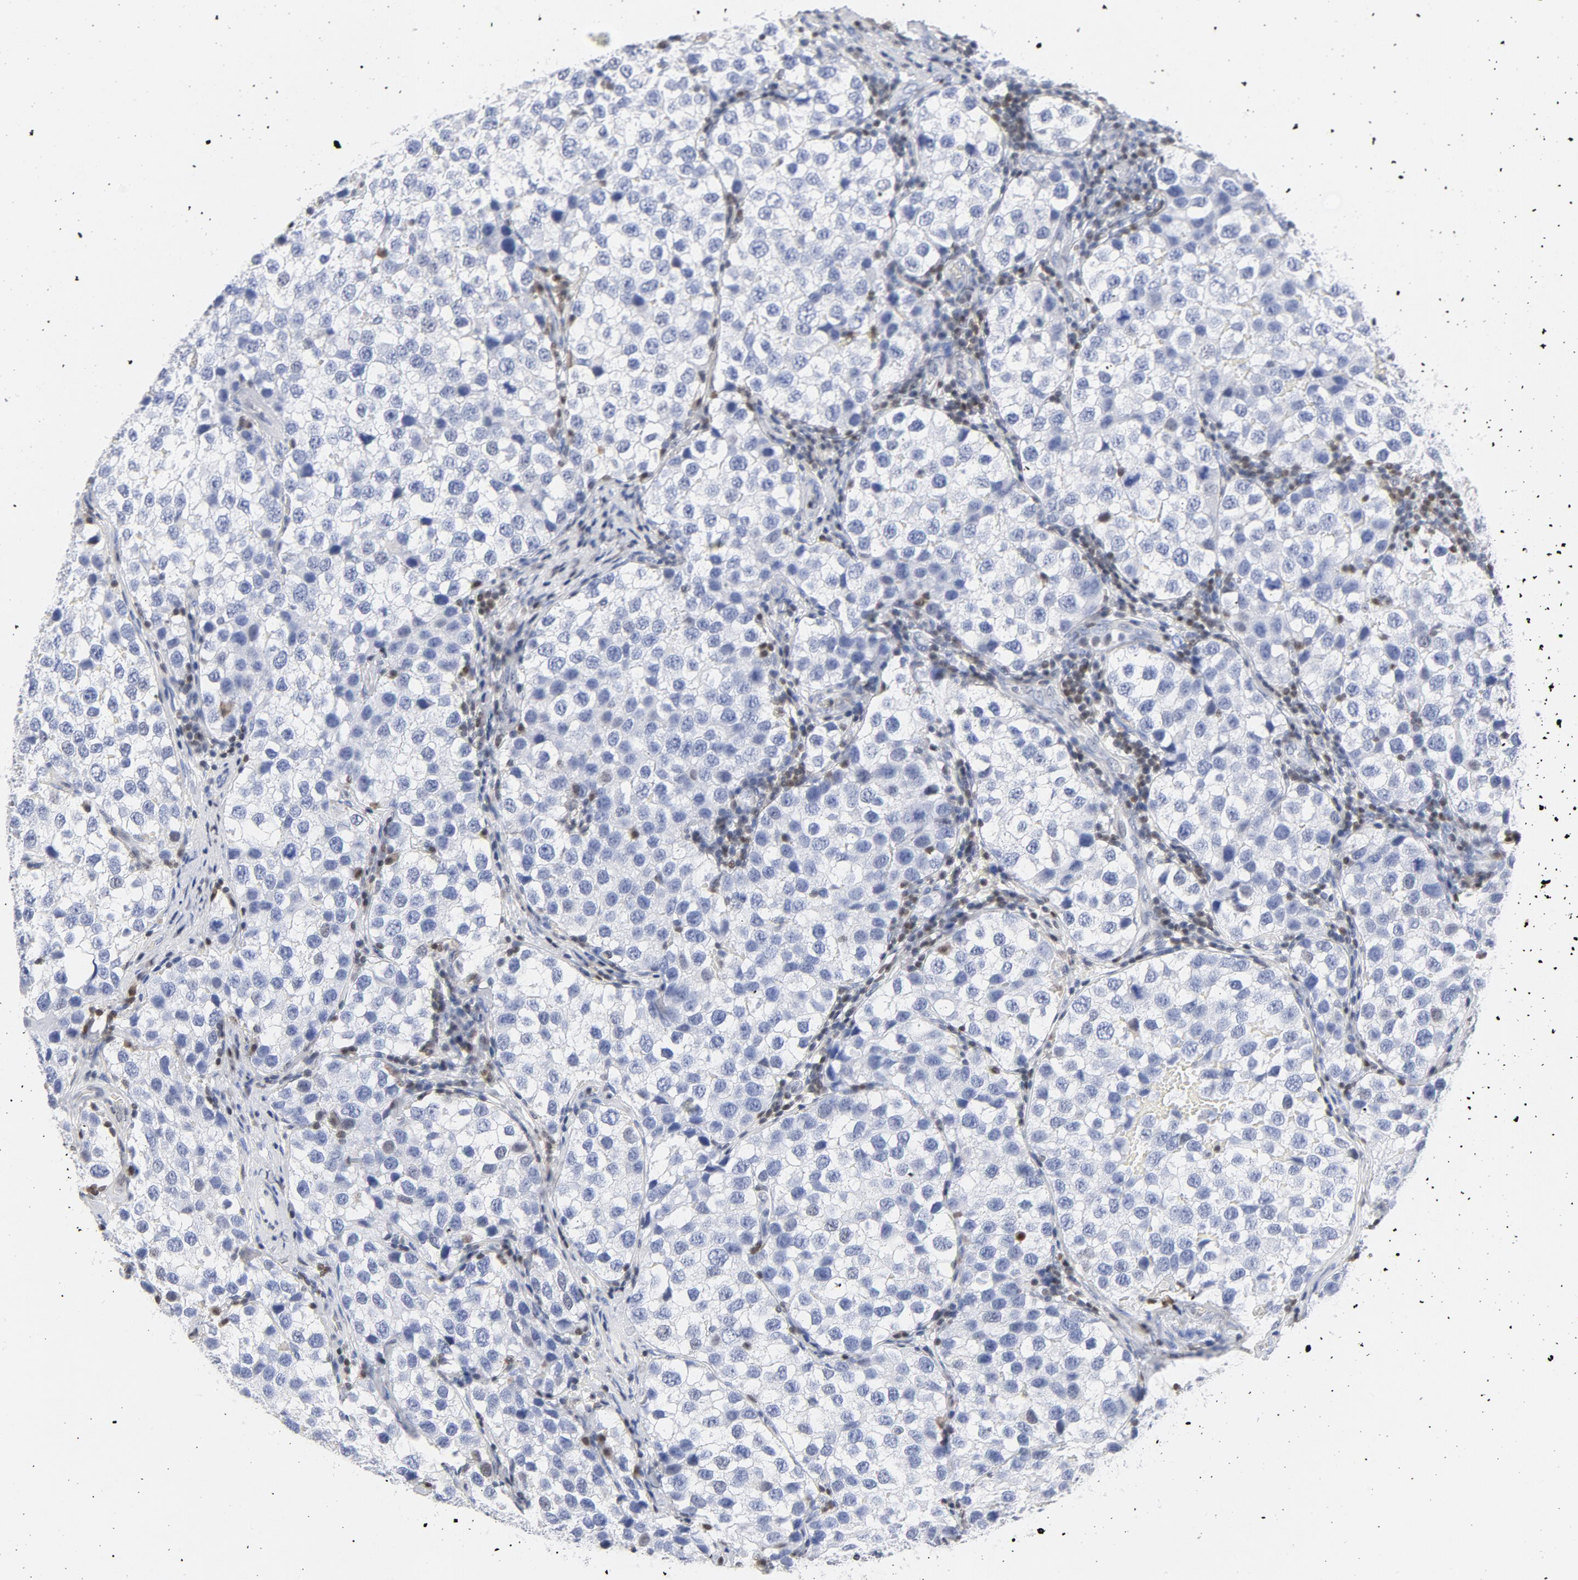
{"staining": {"intensity": "negative", "quantity": "none", "location": "none"}, "tissue": "testis cancer", "cell_type": "Tumor cells", "image_type": "cancer", "snomed": [{"axis": "morphology", "description": "Seminoma, NOS"}, {"axis": "topography", "description": "Testis"}], "caption": "A high-resolution photomicrograph shows IHC staining of testis cancer, which reveals no significant positivity in tumor cells.", "gene": "CDKN1B", "patient": {"sex": "male", "age": 39}}